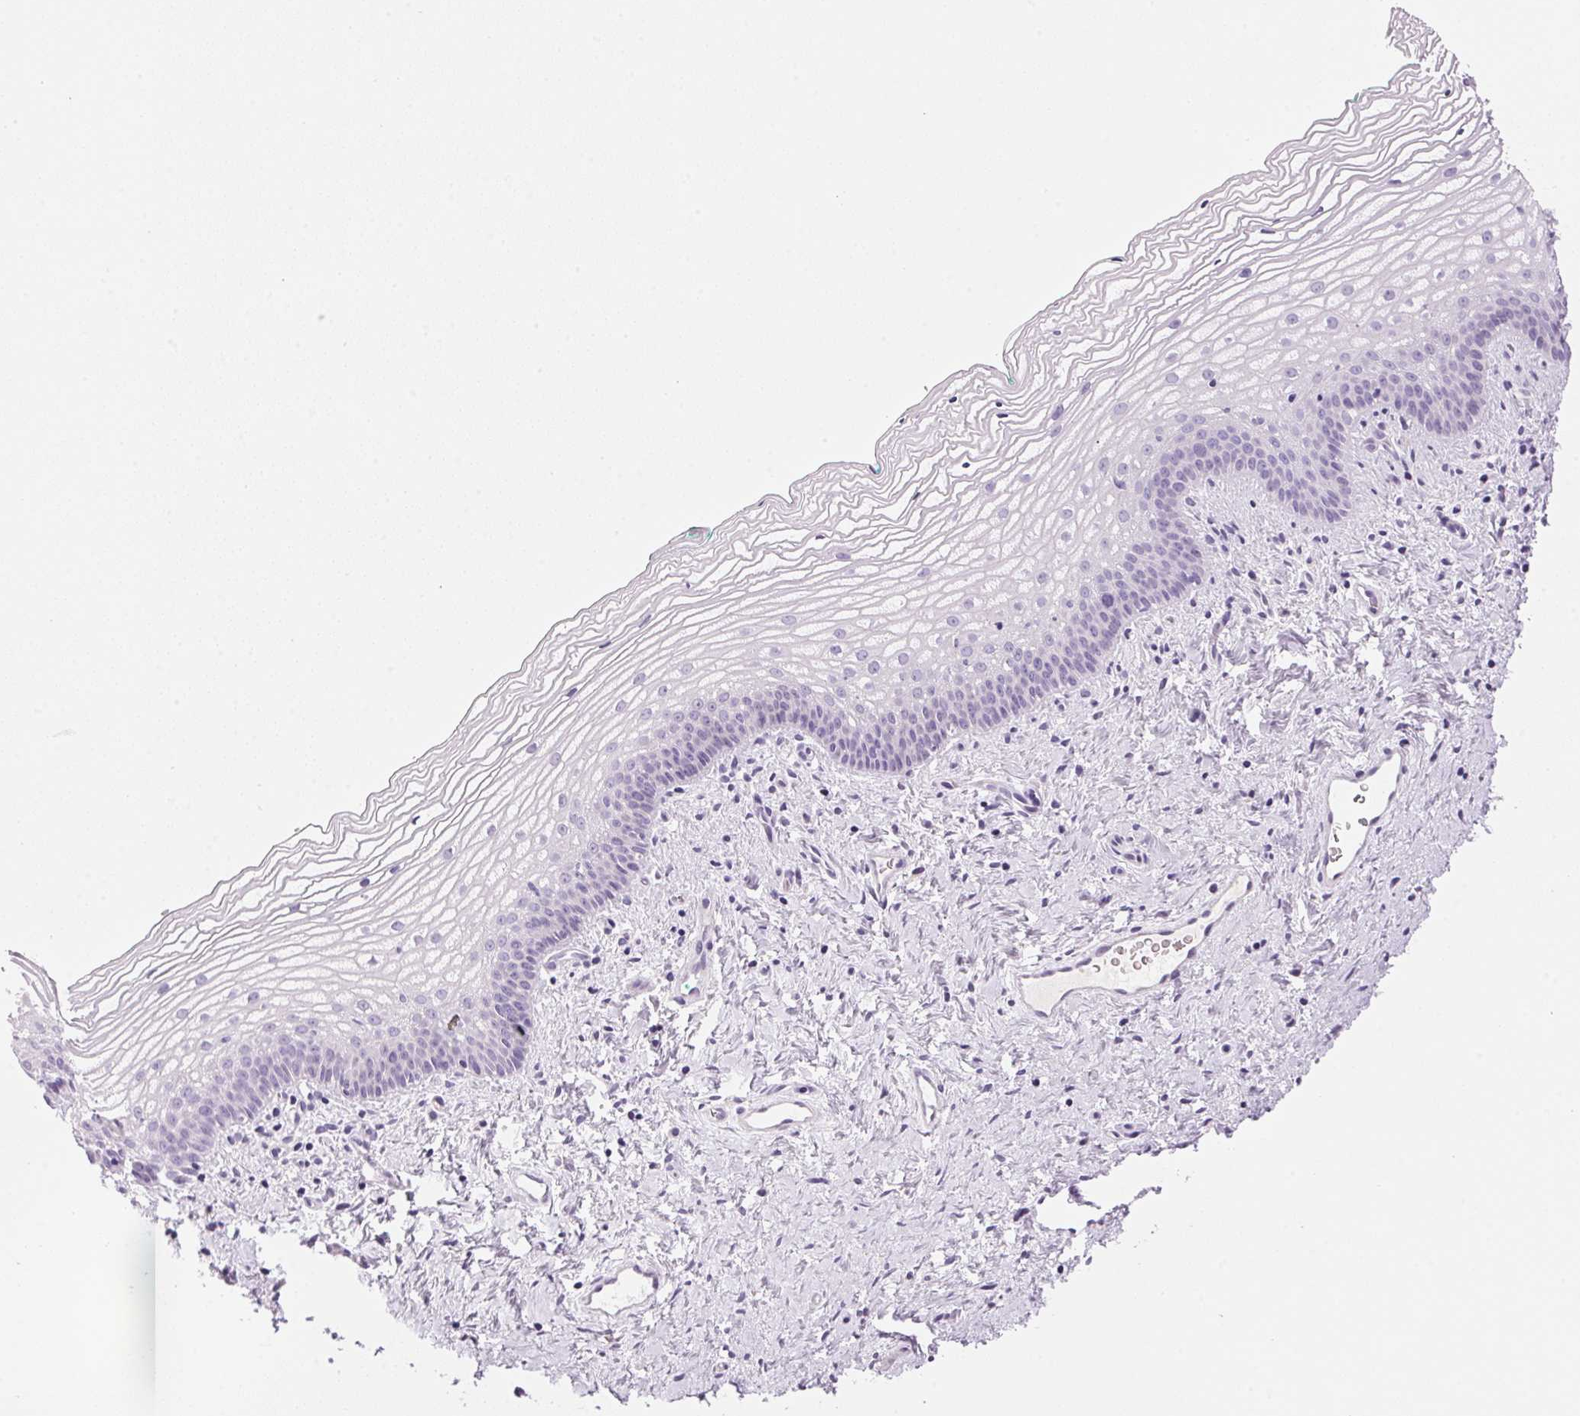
{"staining": {"intensity": "negative", "quantity": "none", "location": "none"}, "tissue": "vagina", "cell_type": "Squamous epithelial cells", "image_type": "normal", "snomed": [{"axis": "morphology", "description": "Normal tissue, NOS"}, {"axis": "topography", "description": "Vagina"}], "caption": "Immunohistochemistry of benign human vagina displays no staining in squamous epithelial cells. (DAB IHC visualized using brightfield microscopy, high magnification).", "gene": "HSD17B2", "patient": {"sex": "female", "age": 44}}